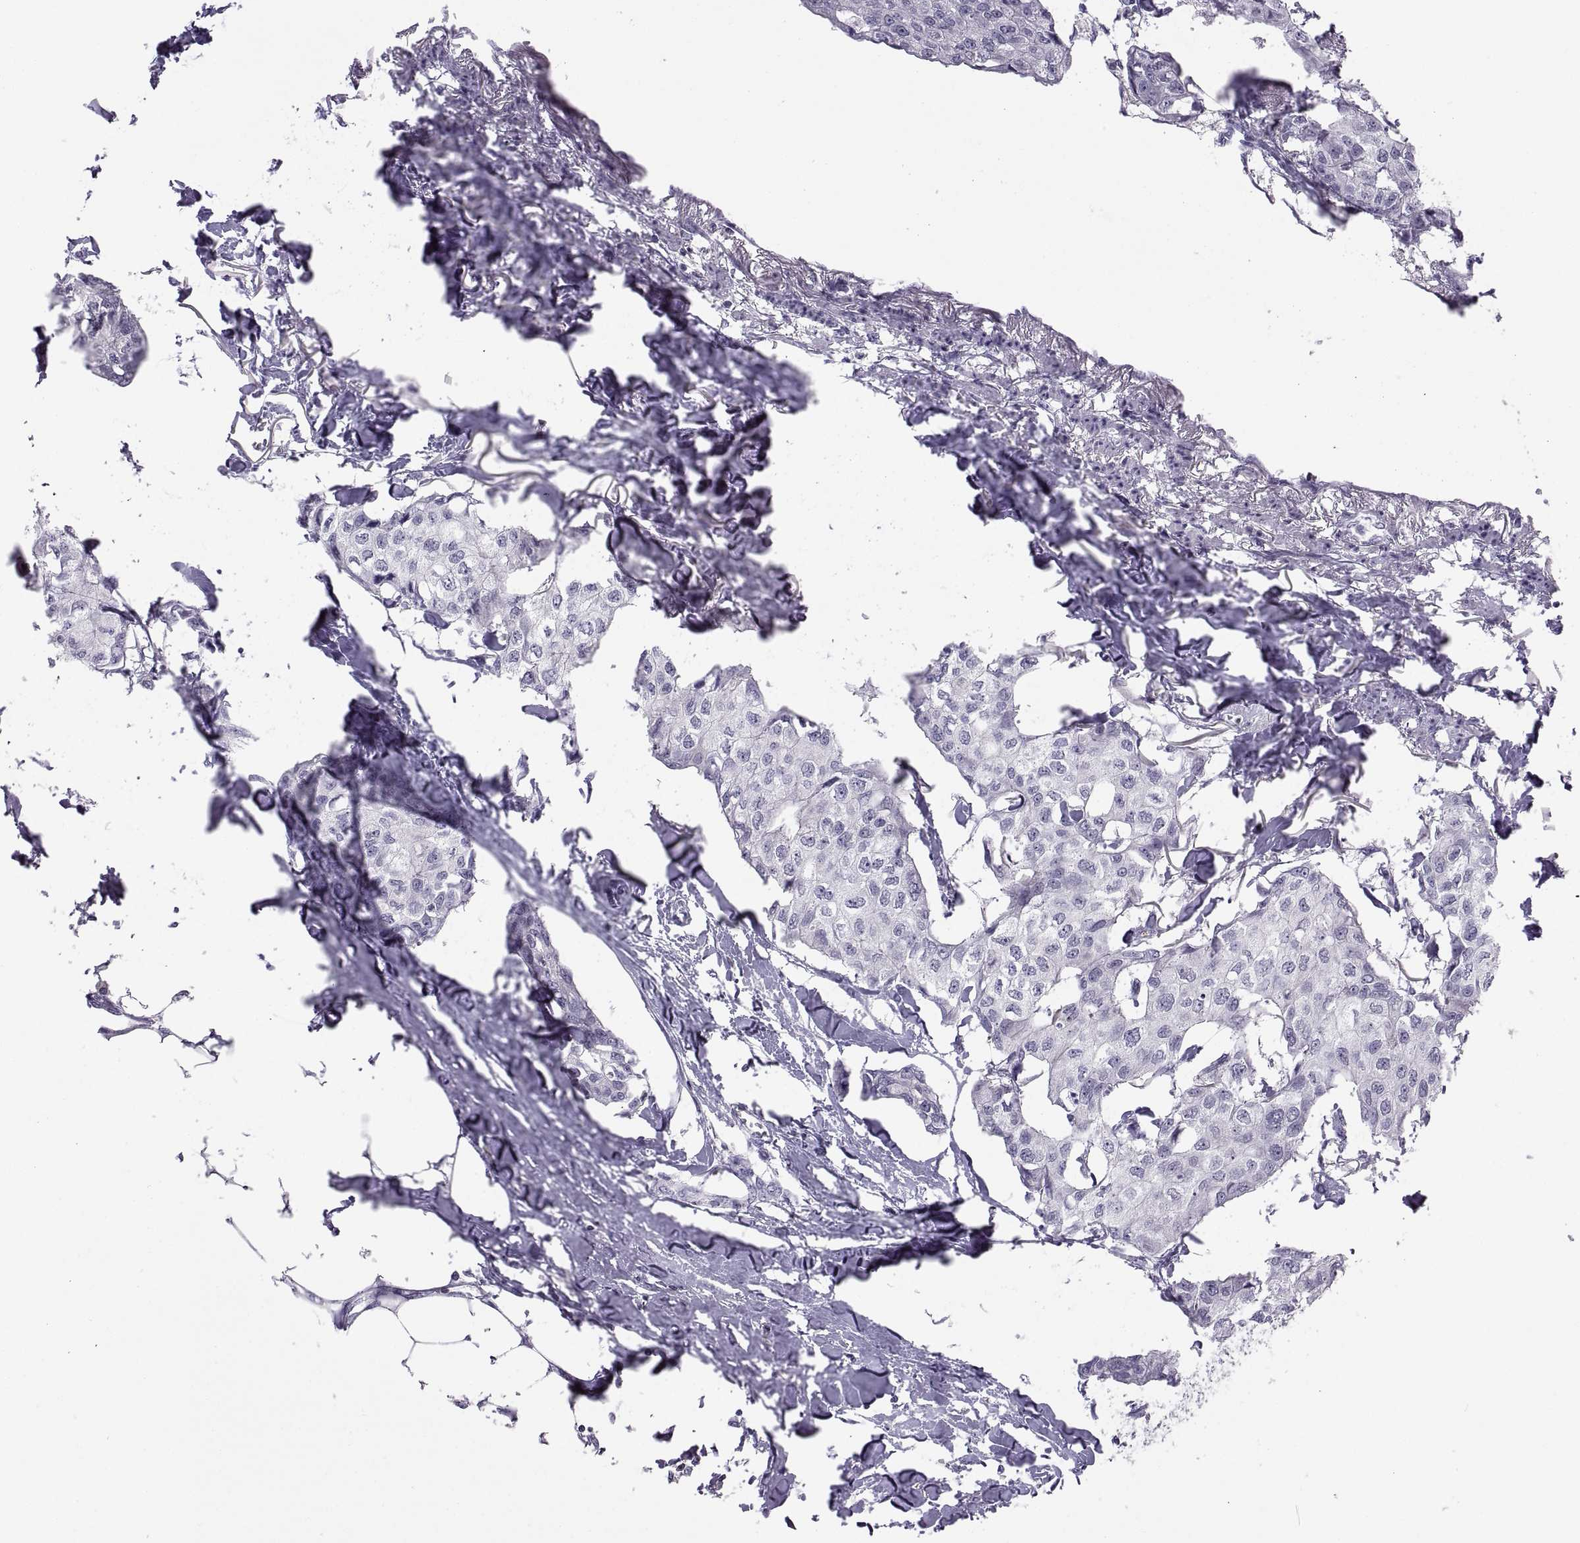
{"staining": {"intensity": "negative", "quantity": "none", "location": "none"}, "tissue": "breast cancer", "cell_type": "Tumor cells", "image_type": "cancer", "snomed": [{"axis": "morphology", "description": "Duct carcinoma"}, {"axis": "topography", "description": "Breast"}], "caption": "Micrograph shows no protein positivity in tumor cells of invasive ductal carcinoma (breast) tissue.", "gene": "TTC21A", "patient": {"sex": "female", "age": 80}}